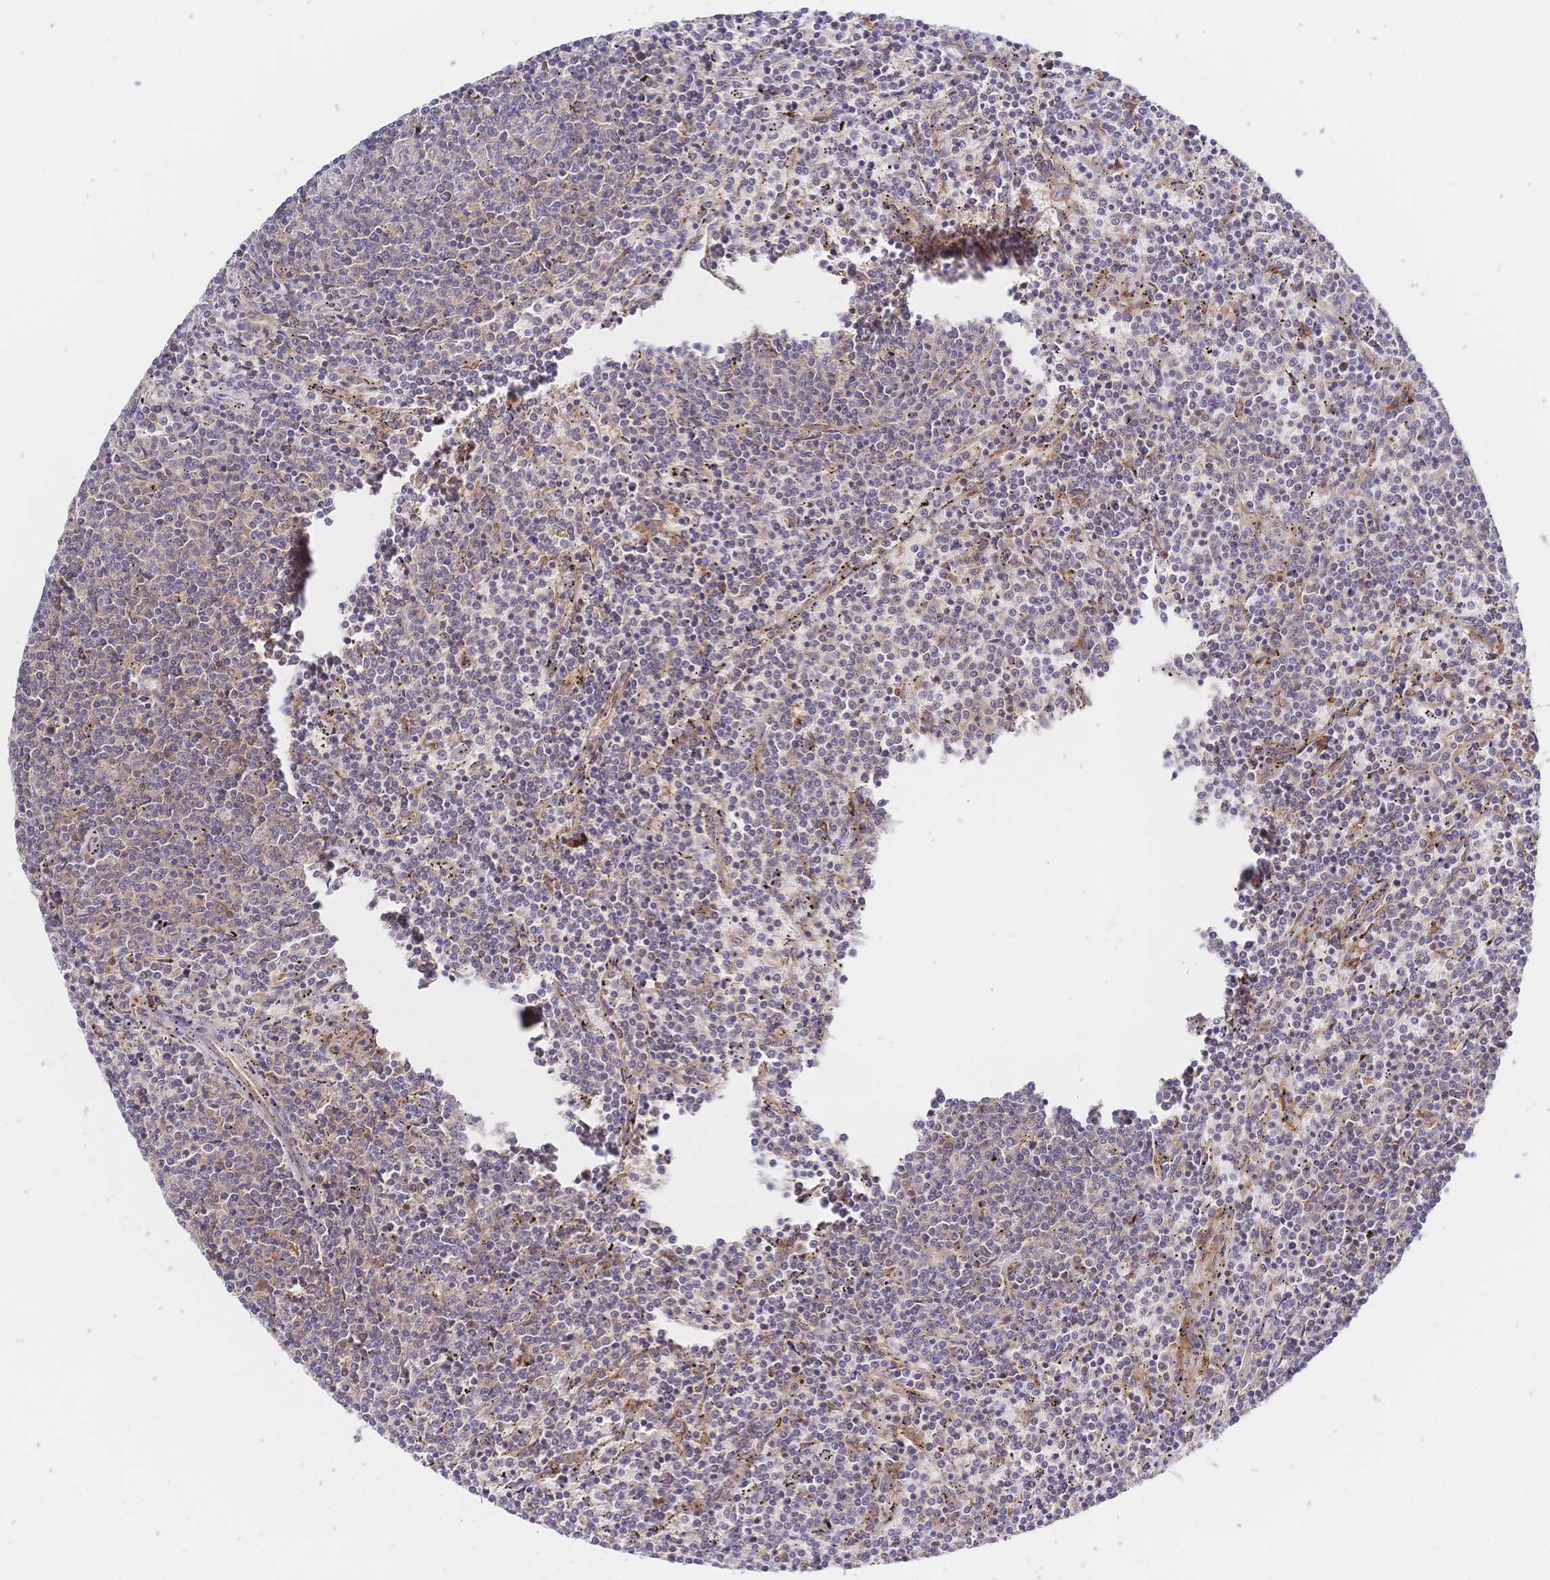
{"staining": {"intensity": "negative", "quantity": "none", "location": "none"}, "tissue": "lymphoma", "cell_type": "Tumor cells", "image_type": "cancer", "snomed": [{"axis": "morphology", "description": "Malignant lymphoma, non-Hodgkin's type, Low grade"}, {"axis": "topography", "description": "Spleen"}], "caption": "A high-resolution image shows immunohistochemistry (IHC) staining of low-grade malignant lymphoma, non-Hodgkin's type, which displays no significant expression in tumor cells.", "gene": "LMO4", "patient": {"sex": "female", "age": 50}}